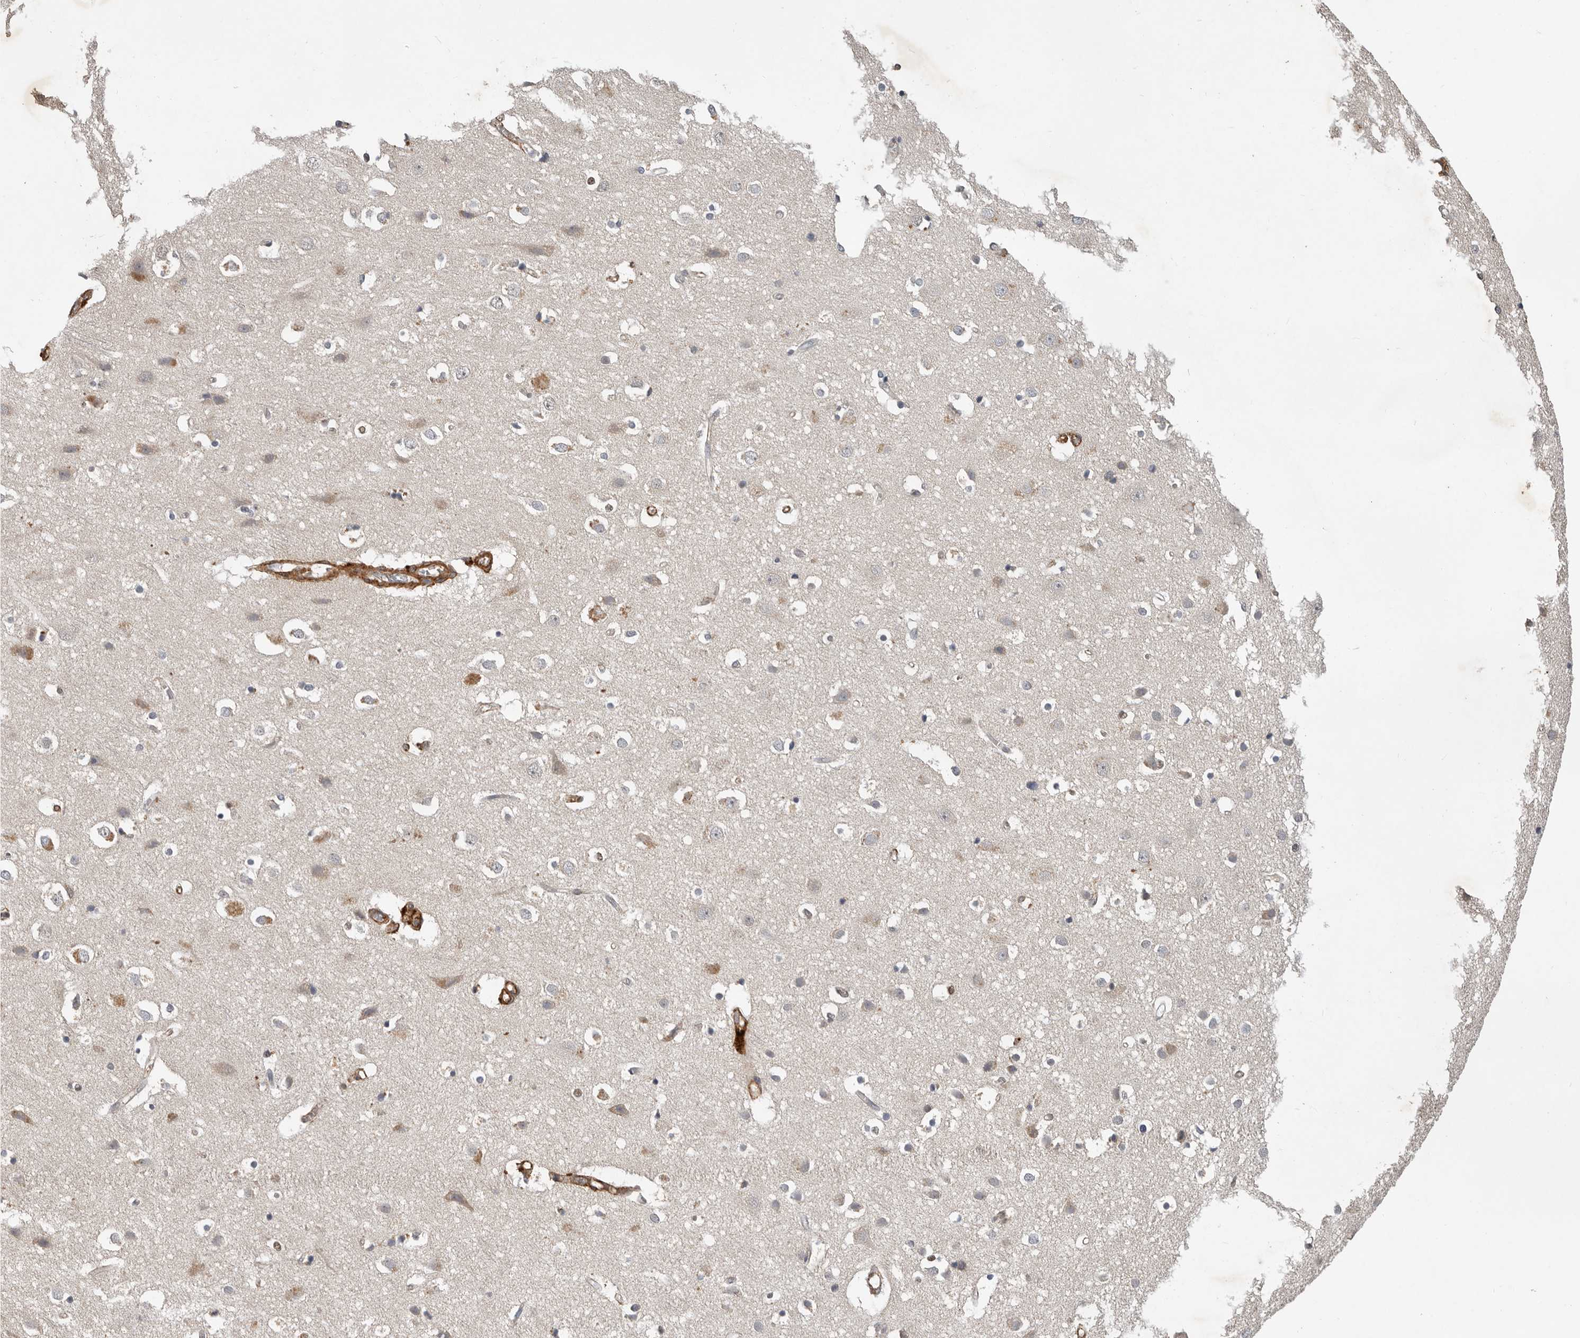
{"staining": {"intensity": "moderate", "quantity": ">75%", "location": "cytoplasmic/membranous"}, "tissue": "cerebral cortex", "cell_type": "Endothelial cells", "image_type": "normal", "snomed": [{"axis": "morphology", "description": "Normal tissue, NOS"}, {"axis": "topography", "description": "Cerebral cortex"}], "caption": "Immunohistochemistry (IHC) of unremarkable human cerebral cortex reveals medium levels of moderate cytoplasmic/membranous staining in about >75% of endothelial cells. (DAB (3,3'-diaminobenzidine) = brown stain, brightfield microscopy at high magnification).", "gene": "RNF157", "patient": {"sex": "male", "age": 54}}